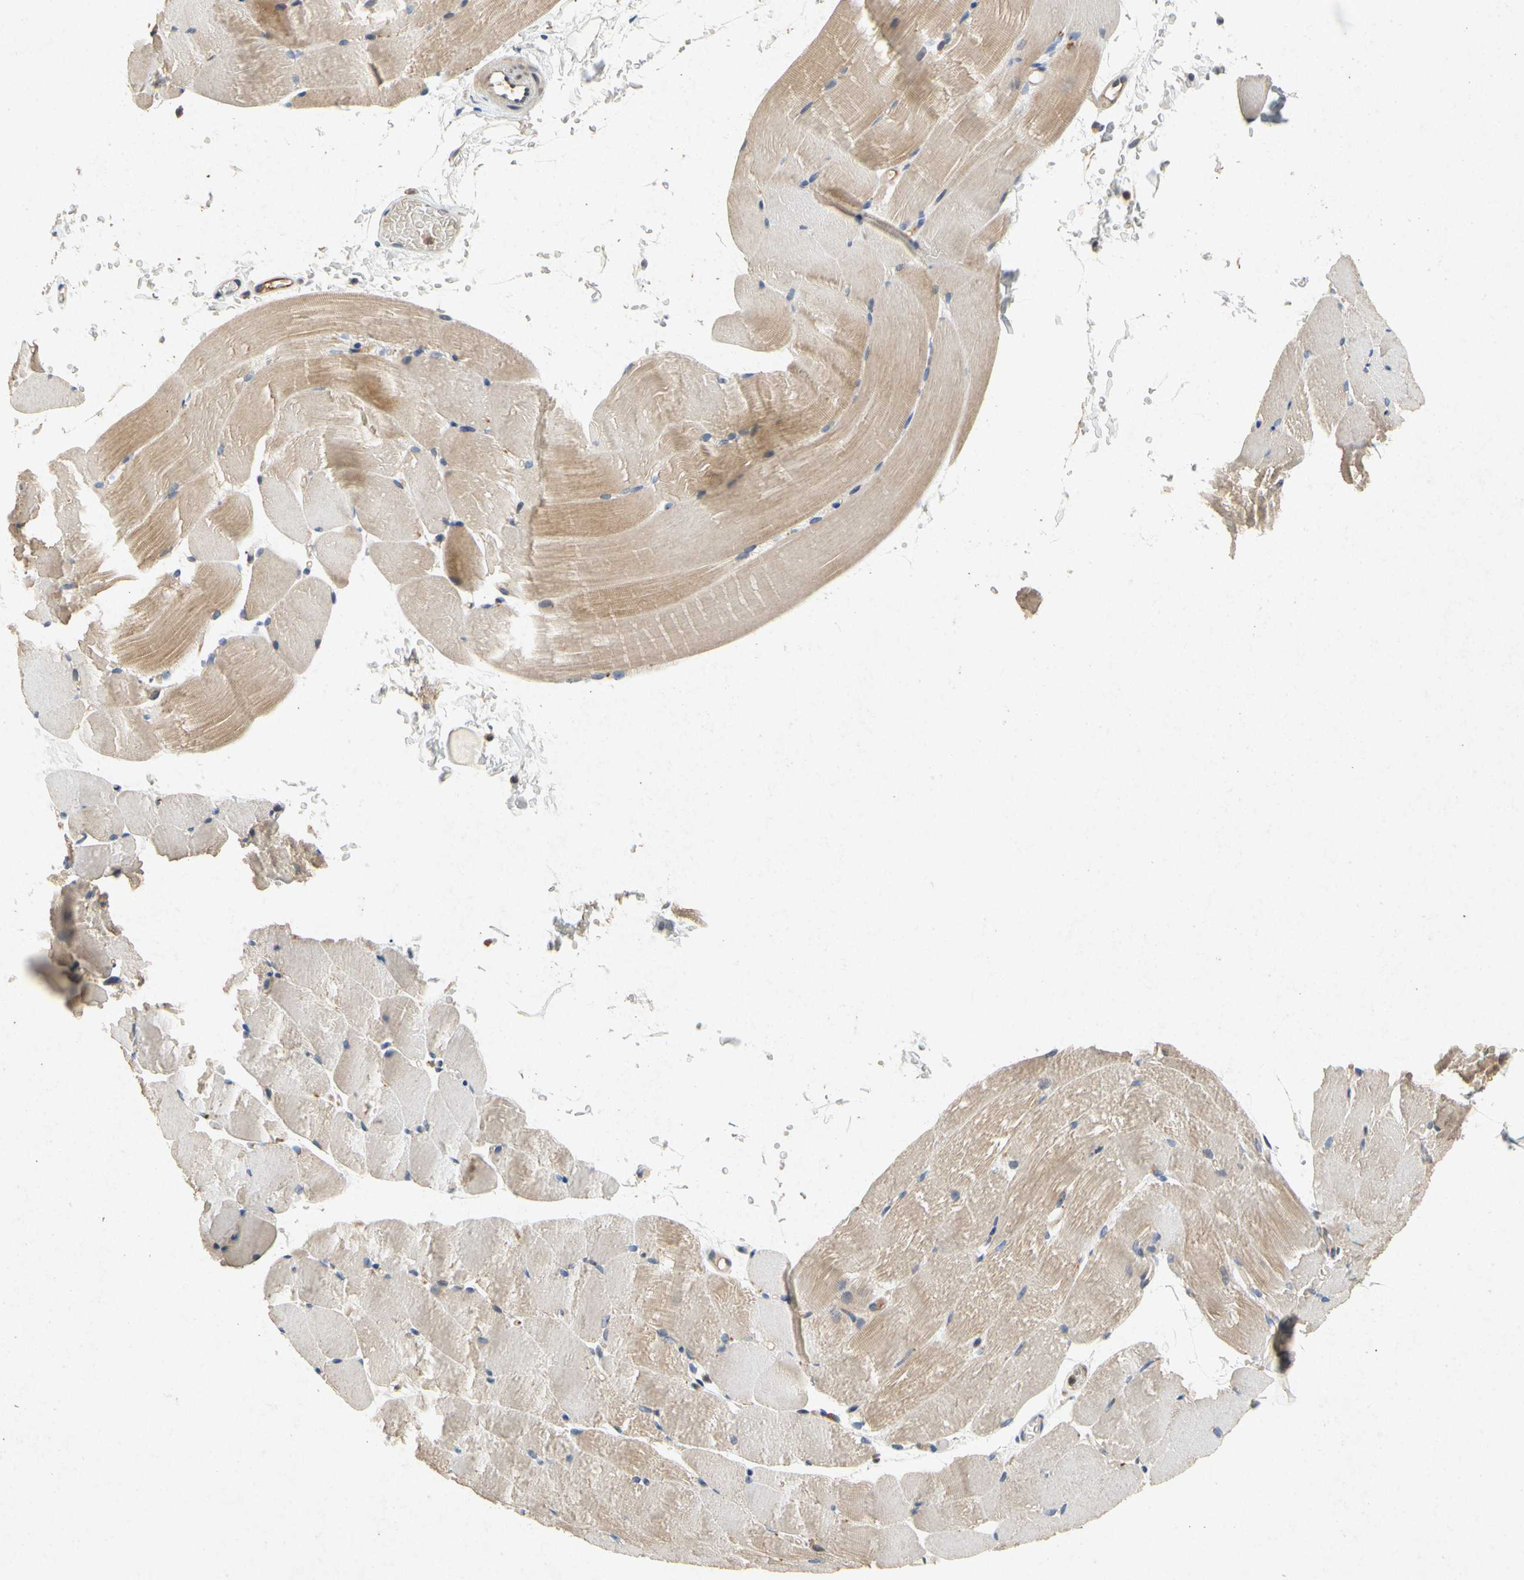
{"staining": {"intensity": "weak", "quantity": ">75%", "location": "cytoplasmic/membranous"}, "tissue": "skeletal muscle", "cell_type": "Myocytes", "image_type": "normal", "snomed": [{"axis": "morphology", "description": "Normal tissue, NOS"}, {"axis": "topography", "description": "Skeletal muscle"}, {"axis": "topography", "description": "Parathyroid gland"}], "caption": "Skeletal muscle stained for a protein reveals weak cytoplasmic/membranous positivity in myocytes. (IHC, brightfield microscopy, high magnification).", "gene": "RPS6KA1", "patient": {"sex": "female", "age": 37}}